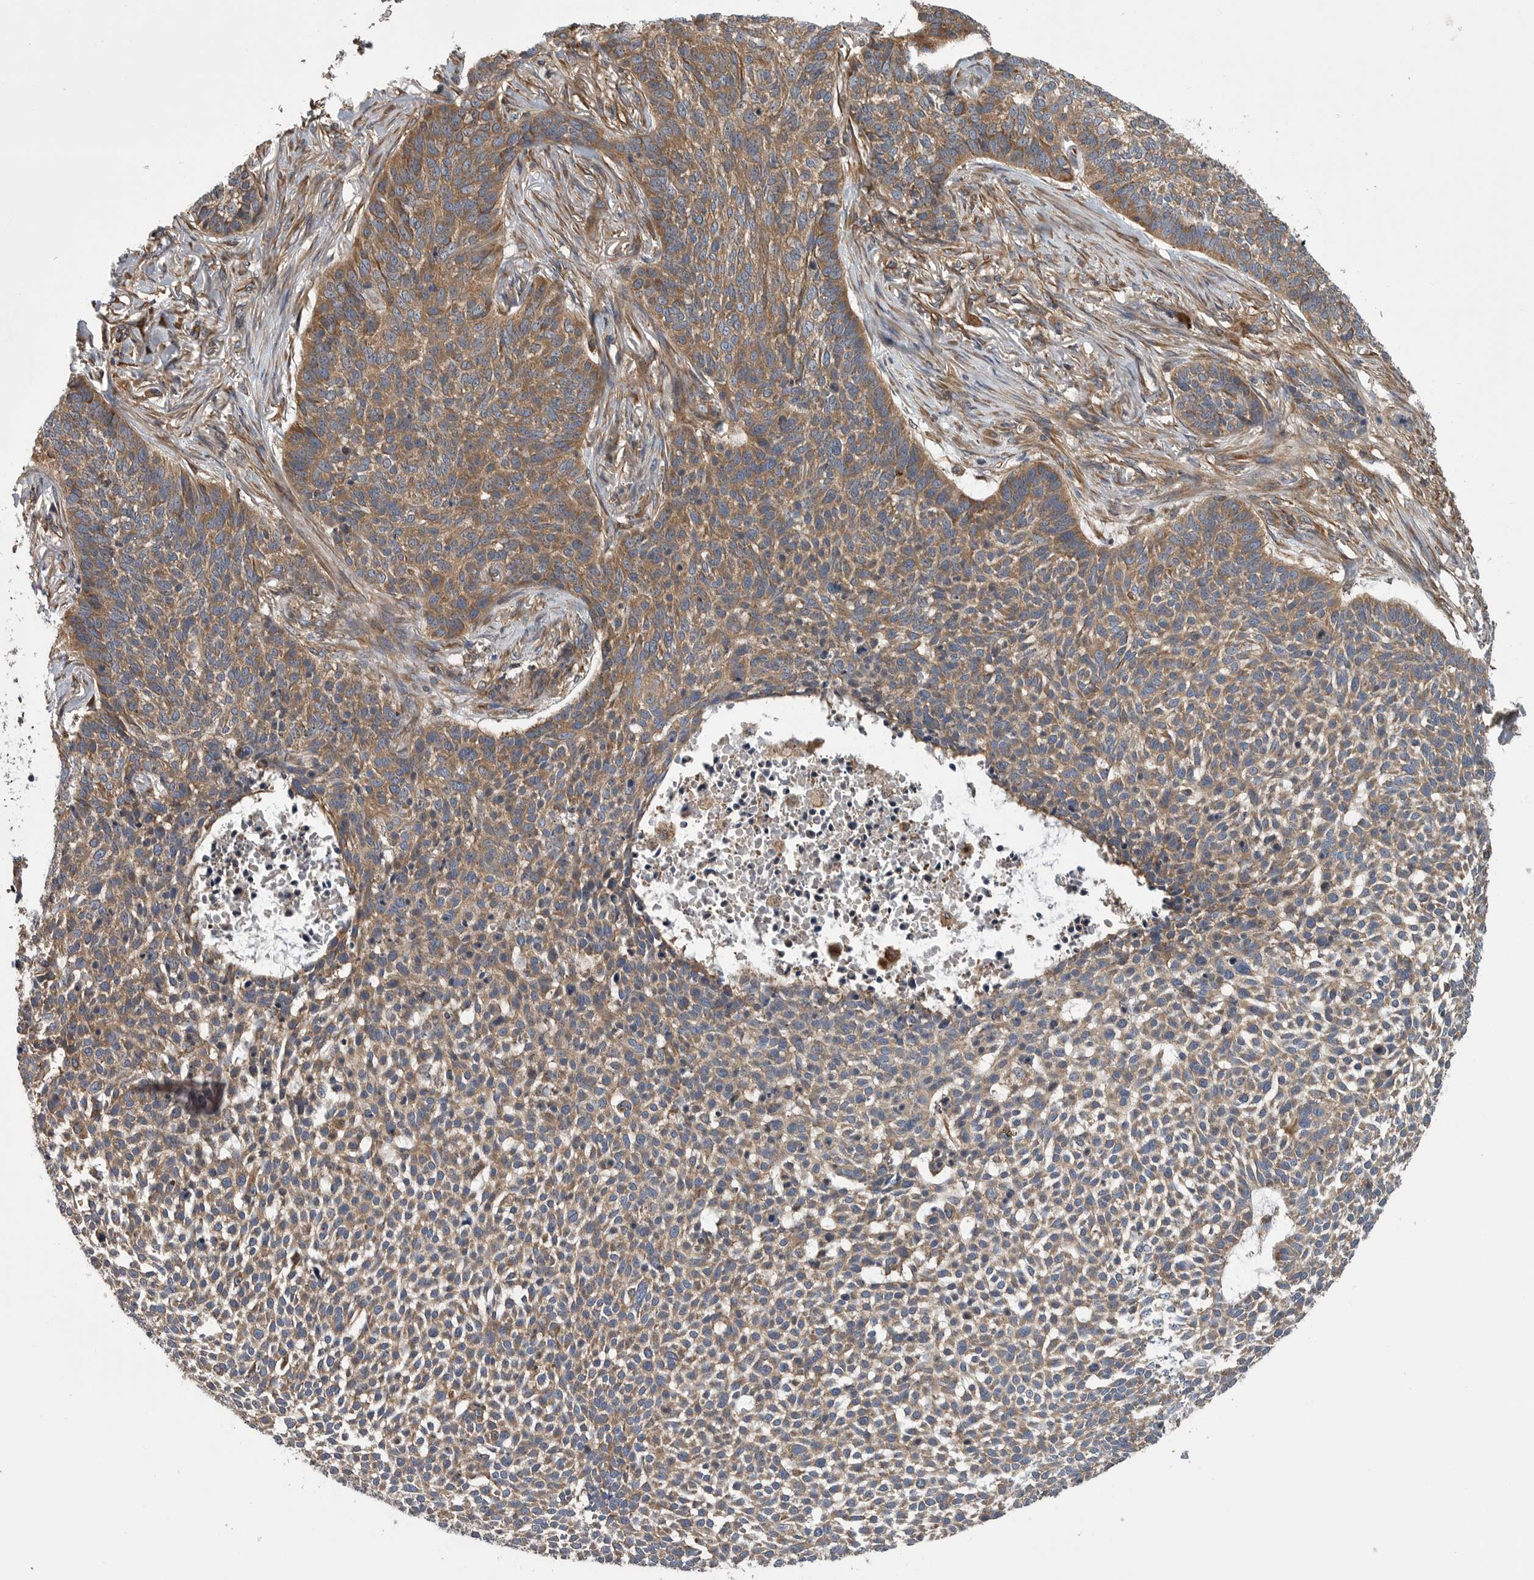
{"staining": {"intensity": "moderate", "quantity": ">75%", "location": "cytoplasmic/membranous"}, "tissue": "skin cancer", "cell_type": "Tumor cells", "image_type": "cancer", "snomed": [{"axis": "morphology", "description": "Basal cell carcinoma"}, {"axis": "topography", "description": "Skin"}], "caption": "Protein analysis of basal cell carcinoma (skin) tissue reveals moderate cytoplasmic/membranous positivity in about >75% of tumor cells. Ihc stains the protein in brown and the nuclei are stained blue.", "gene": "OXR1", "patient": {"sex": "male", "age": 85}}